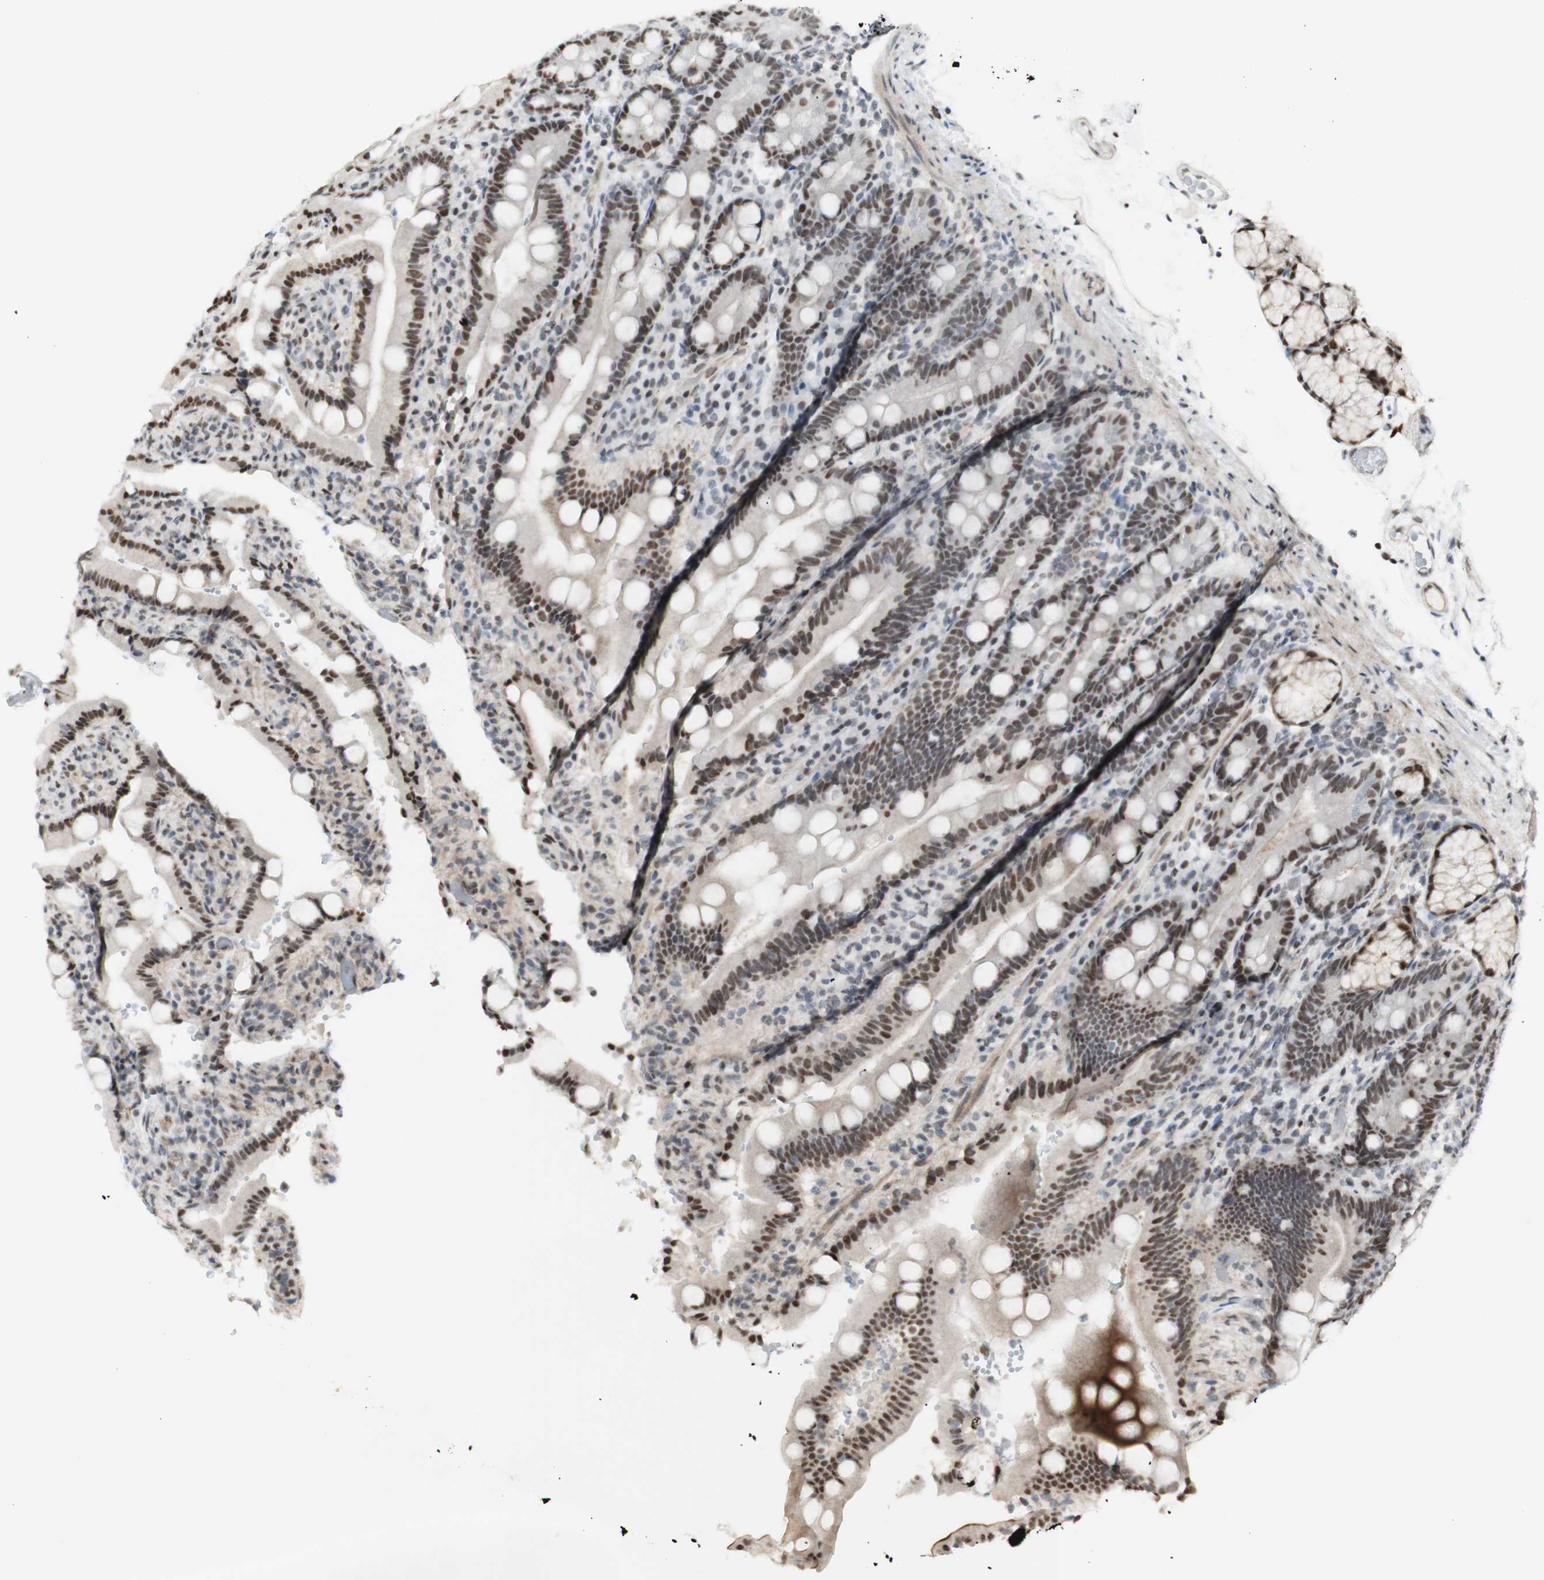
{"staining": {"intensity": "moderate", "quantity": ">75%", "location": "nuclear"}, "tissue": "duodenum", "cell_type": "Glandular cells", "image_type": "normal", "snomed": [{"axis": "morphology", "description": "Normal tissue, NOS"}, {"axis": "topography", "description": "Small intestine, NOS"}], "caption": "Immunohistochemical staining of benign human duodenum displays >75% levels of moderate nuclear protein positivity in approximately >75% of glandular cells. Immunohistochemistry (ihc) stains the protein of interest in brown and the nuclei are stained blue.", "gene": "ZMYM6", "patient": {"sex": "female", "age": 71}}